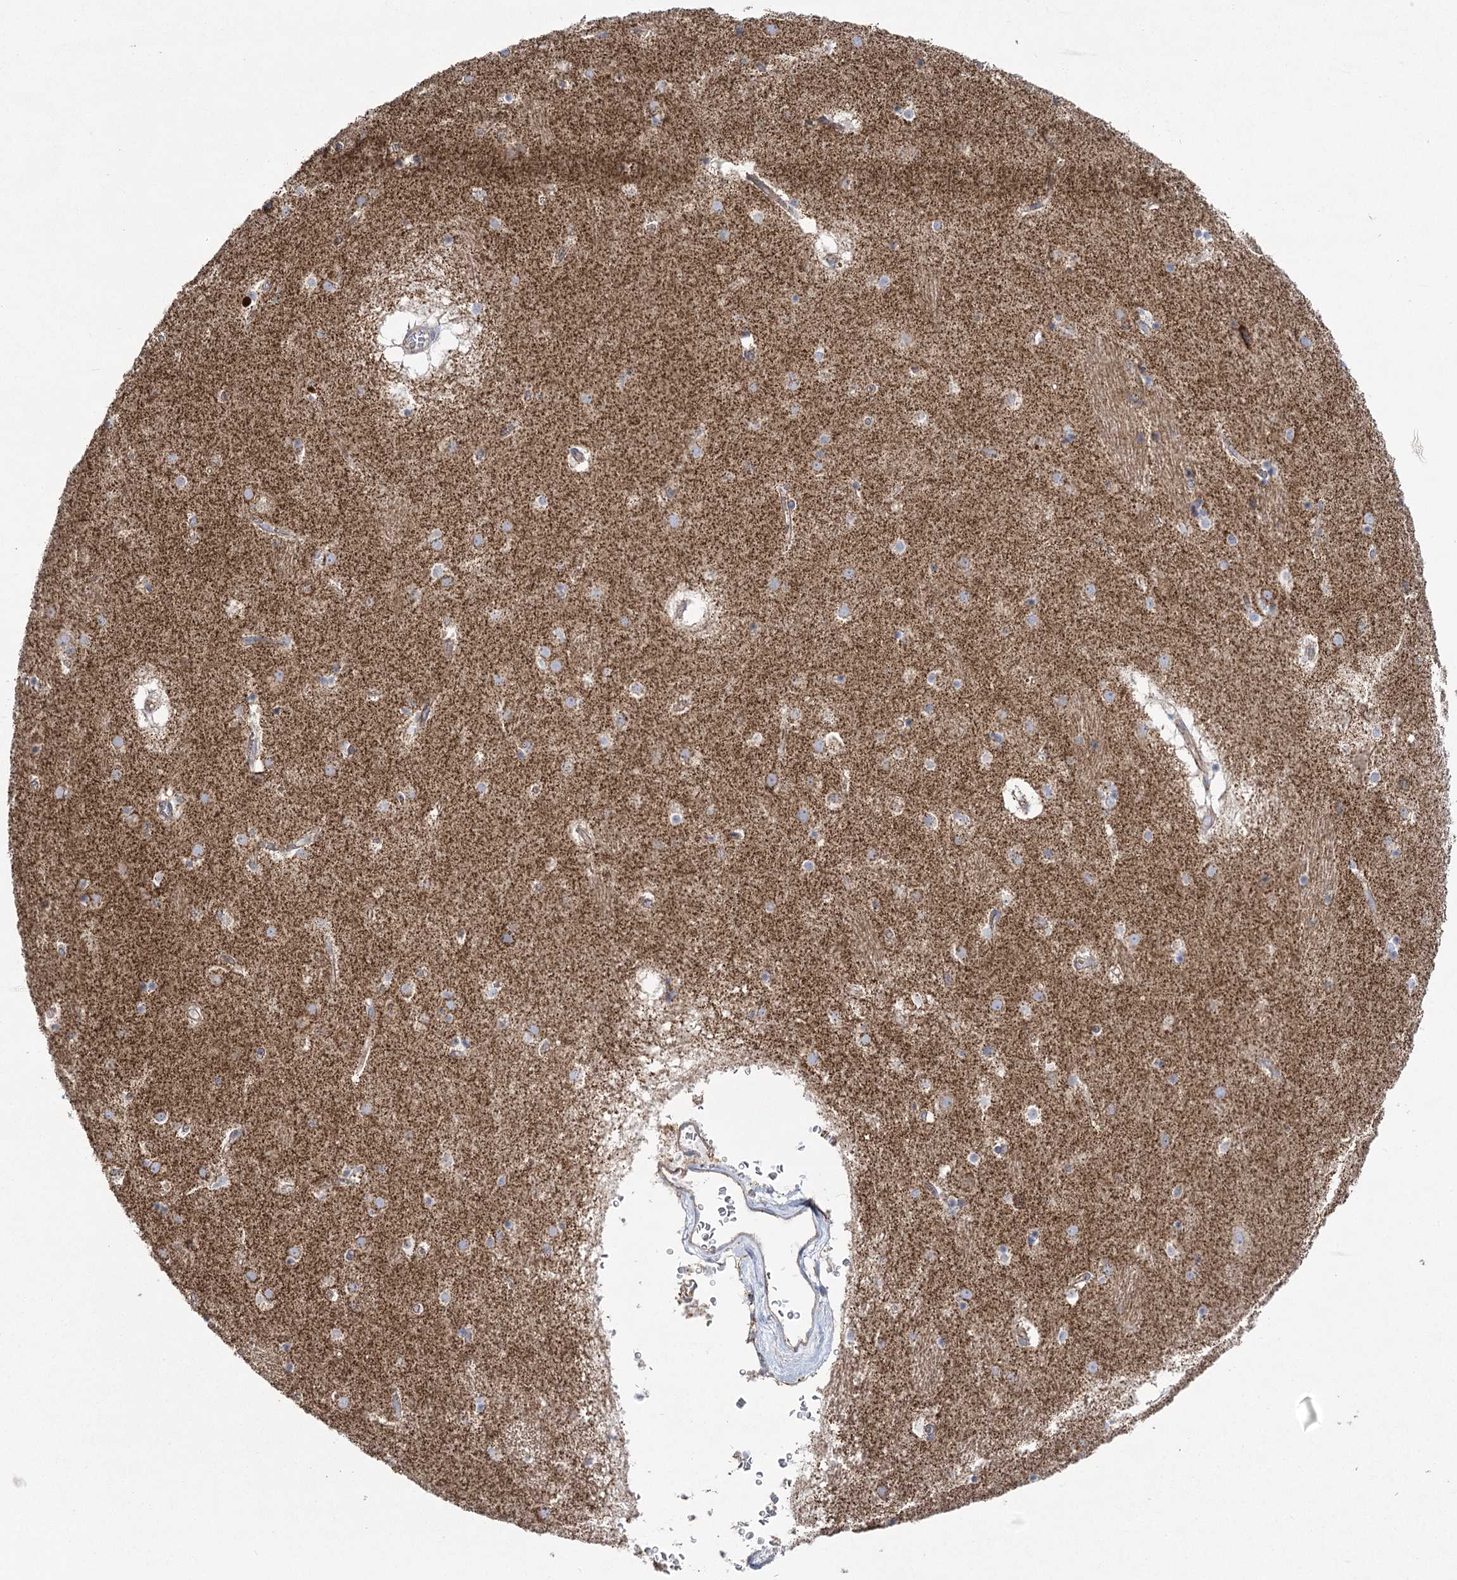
{"staining": {"intensity": "moderate", "quantity": "<25%", "location": "cytoplasmic/membranous"}, "tissue": "caudate", "cell_type": "Glial cells", "image_type": "normal", "snomed": [{"axis": "morphology", "description": "Normal tissue, NOS"}, {"axis": "topography", "description": "Lateral ventricle wall"}], "caption": "IHC (DAB (3,3'-diaminobenzidine)) staining of unremarkable human caudate displays moderate cytoplasmic/membranous protein staining in about <25% of glial cells.", "gene": "SNX7", "patient": {"sex": "male", "age": 70}}